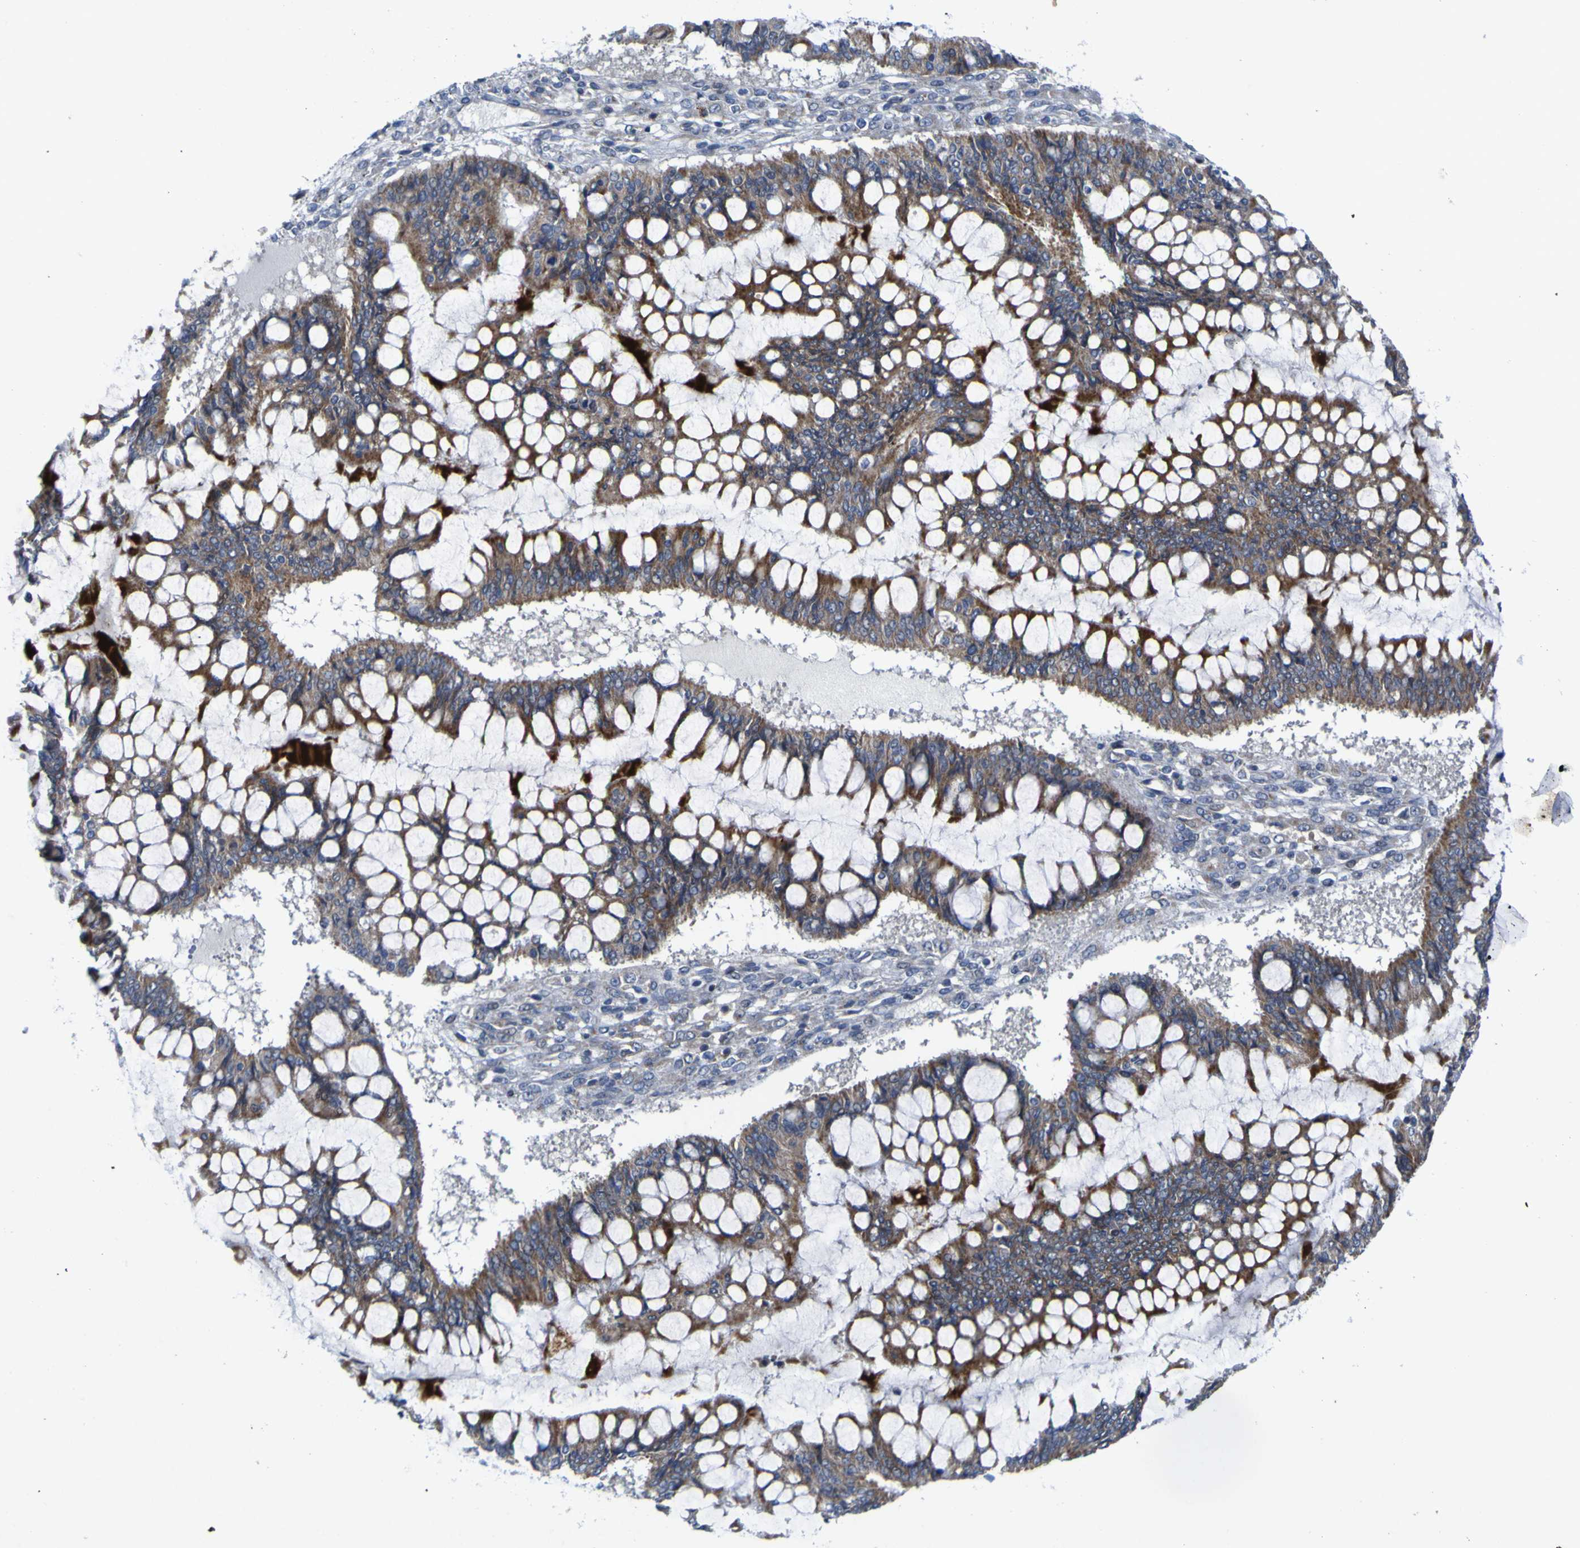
{"staining": {"intensity": "moderate", "quantity": ">75%", "location": "cytoplasmic/membranous"}, "tissue": "ovarian cancer", "cell_type": "Tumor cells", "image_type": "cancer", "snomed": [{"axis": "morphology", "description": "Cystadenocarcinoma, mucinous, NOS"}, {"axis": "topography", "description": "Ovary"}], "caption": "Ovarian cancer (mucinous cystadenocarcinoma) stained with immunohistochemistry (IHC) exhibits moderate cytoplasmic/membranous expression in approximately >75% of tumor cells. (Stains: DAB in brown, nuclei in blue, Microscopy: brightfield microscopy at high magnification).", "gene": "NAV1", "patient": {"sex": "female", "age": 73}}